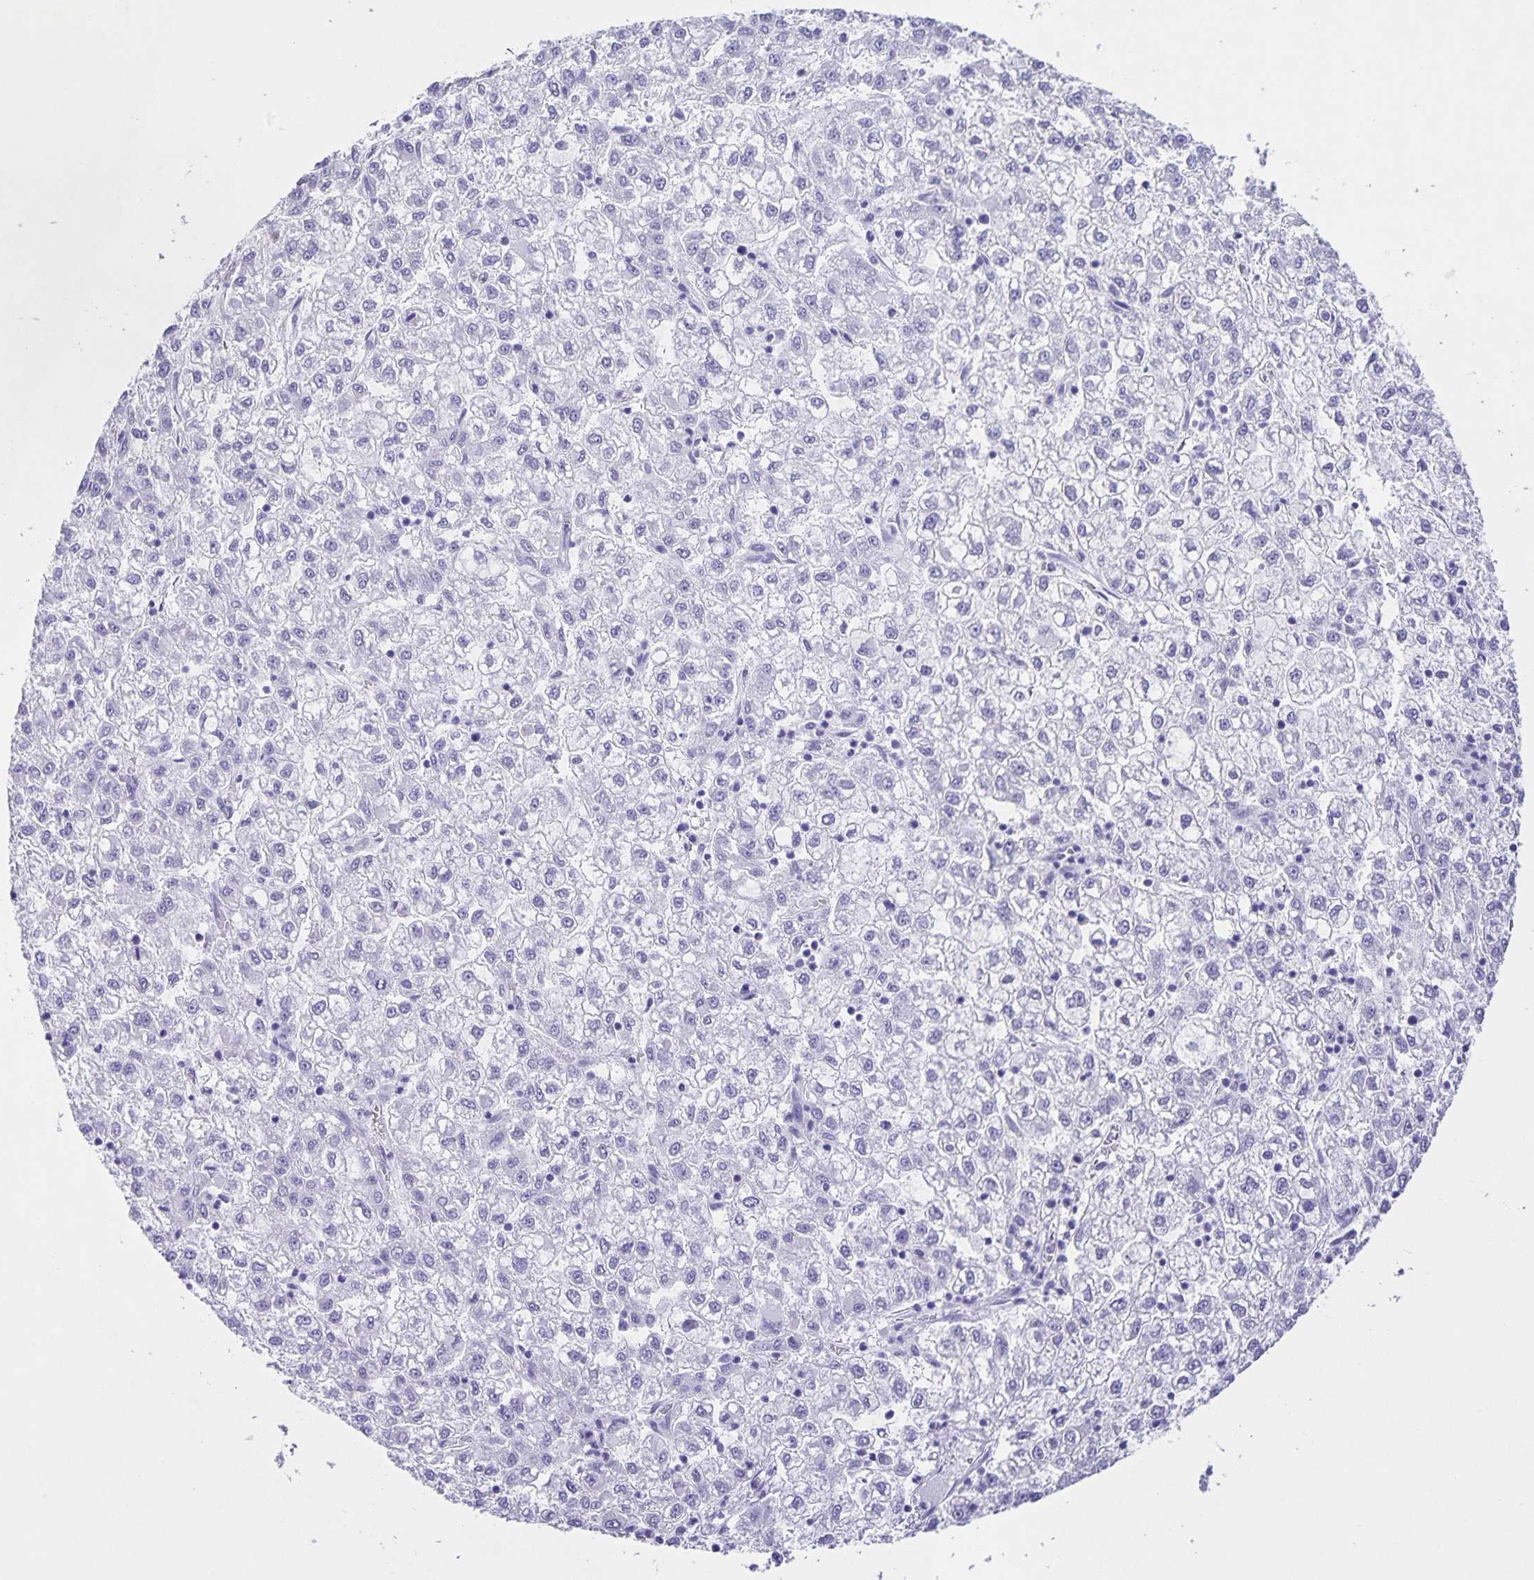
{"staining": {"intensity": "negative", "quantity": "none", "location": "none"}, "tissue": "liver cancer", "cell_type": "Tumor cells", "image_type": "cancer", "snomed": [{"axis": "morphology", "description": "Carcinoma, Hepatocellular, NOS"}, {"axis": "topography", "description": "Liver"}], "caption": "DAB (3,3'-diaminobenzidine) immunohistochemical staining of liver cancer reveals no significant expression in tumor cells.", "gene": "UBQLN3", "patient": {"sex": "male", "age": 40}}